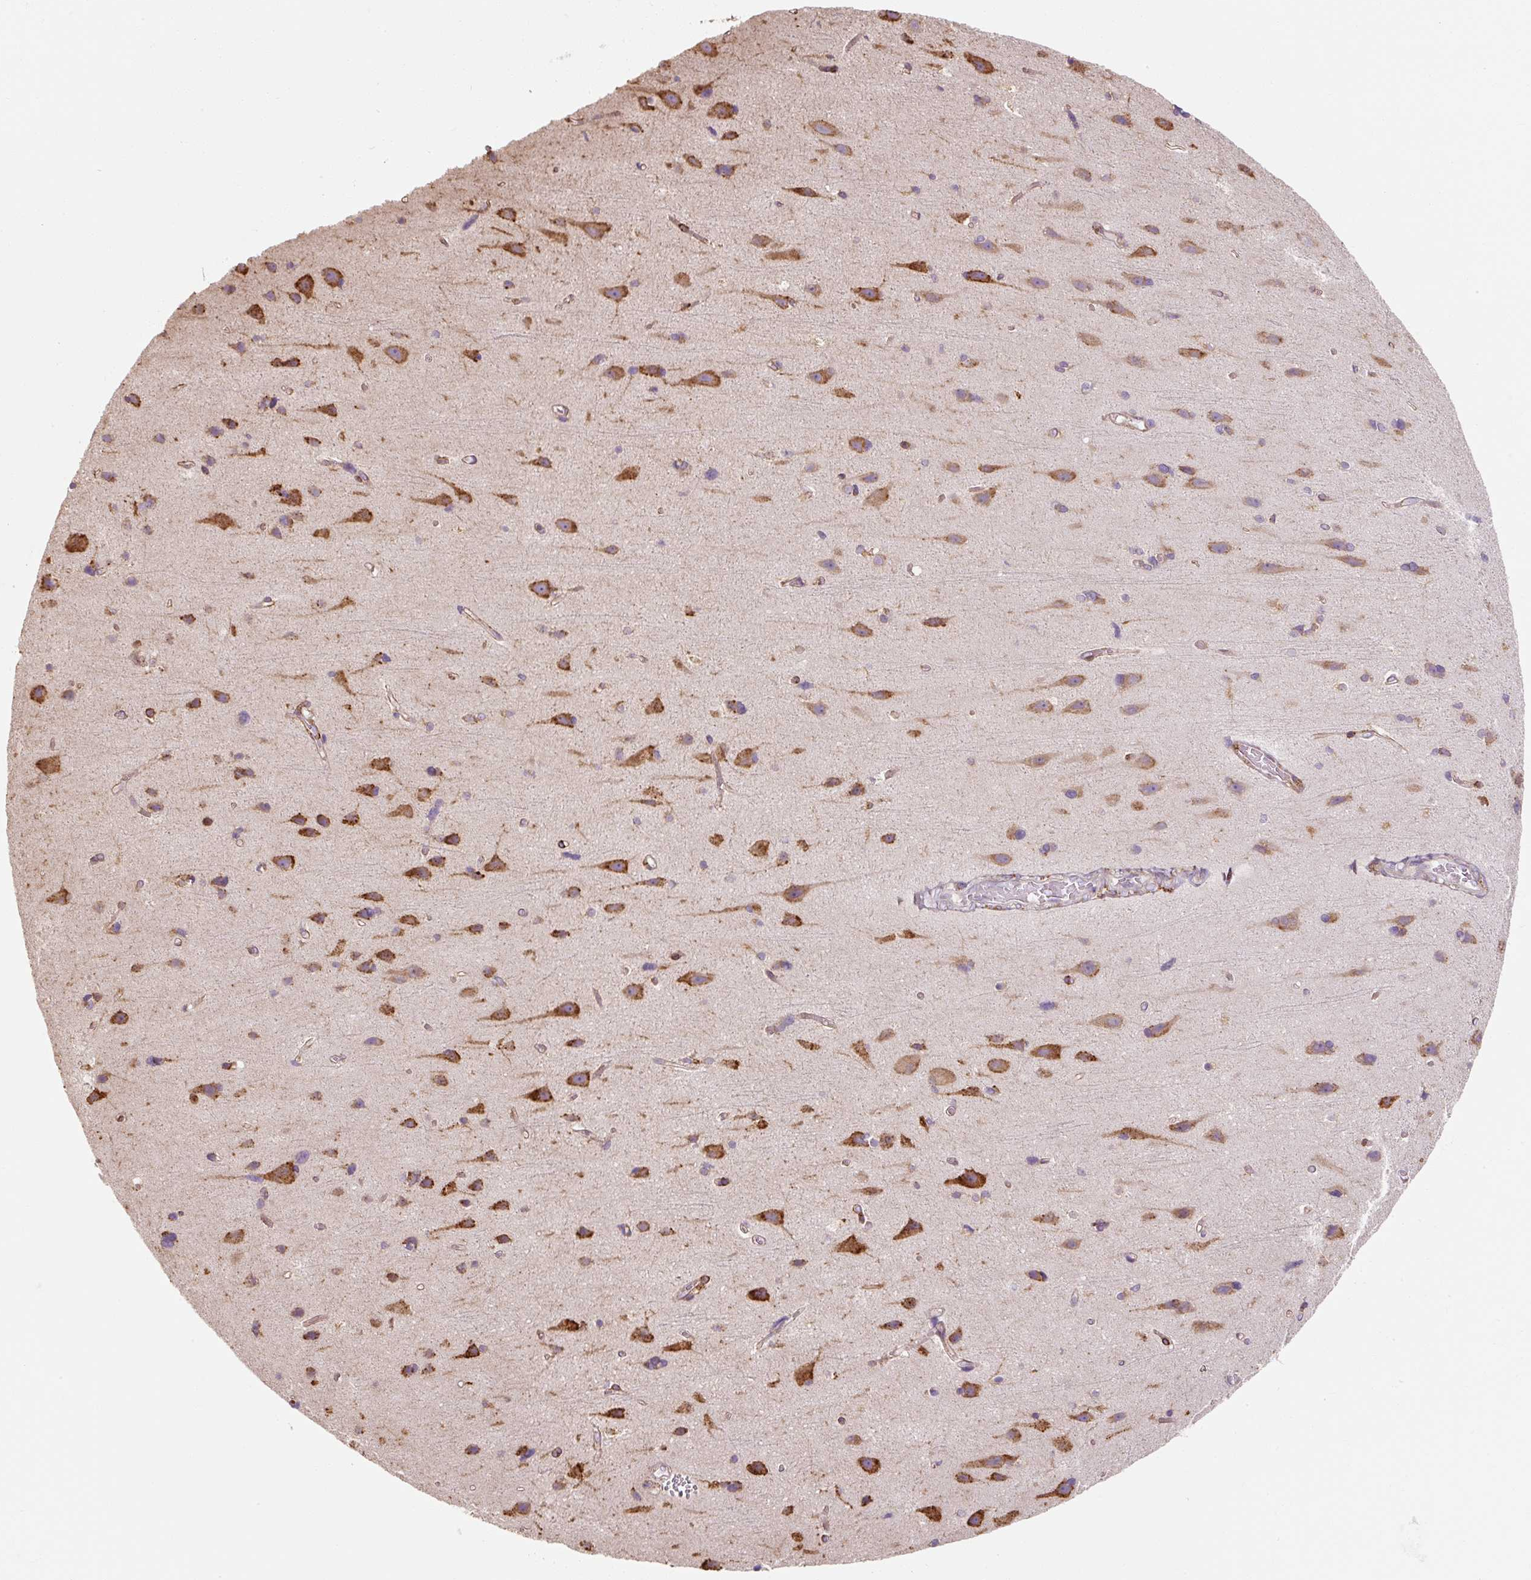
{"staining": {"intensity": "moderate", "quantity": ">75%", "location": "cytoplasmic/membranous"}, "tissue": "cerebral cortex", "cell_type": "Endothelial cells", "image_type": "normal", "snomed": [{"axis": "morphology", "description": "Normal tissue, NOS"}, {"axis": "topography", "description": "Cerebral cortex"}], "caption": "This micrograph exhibits IHC staining of benign cerebral cortex, with medium moderate cytoplasmic/membranous expression in approximately >75% of endothelial cells.", "gene": "PRKCSH", "patient": {"sex": "male", "age": 37}}